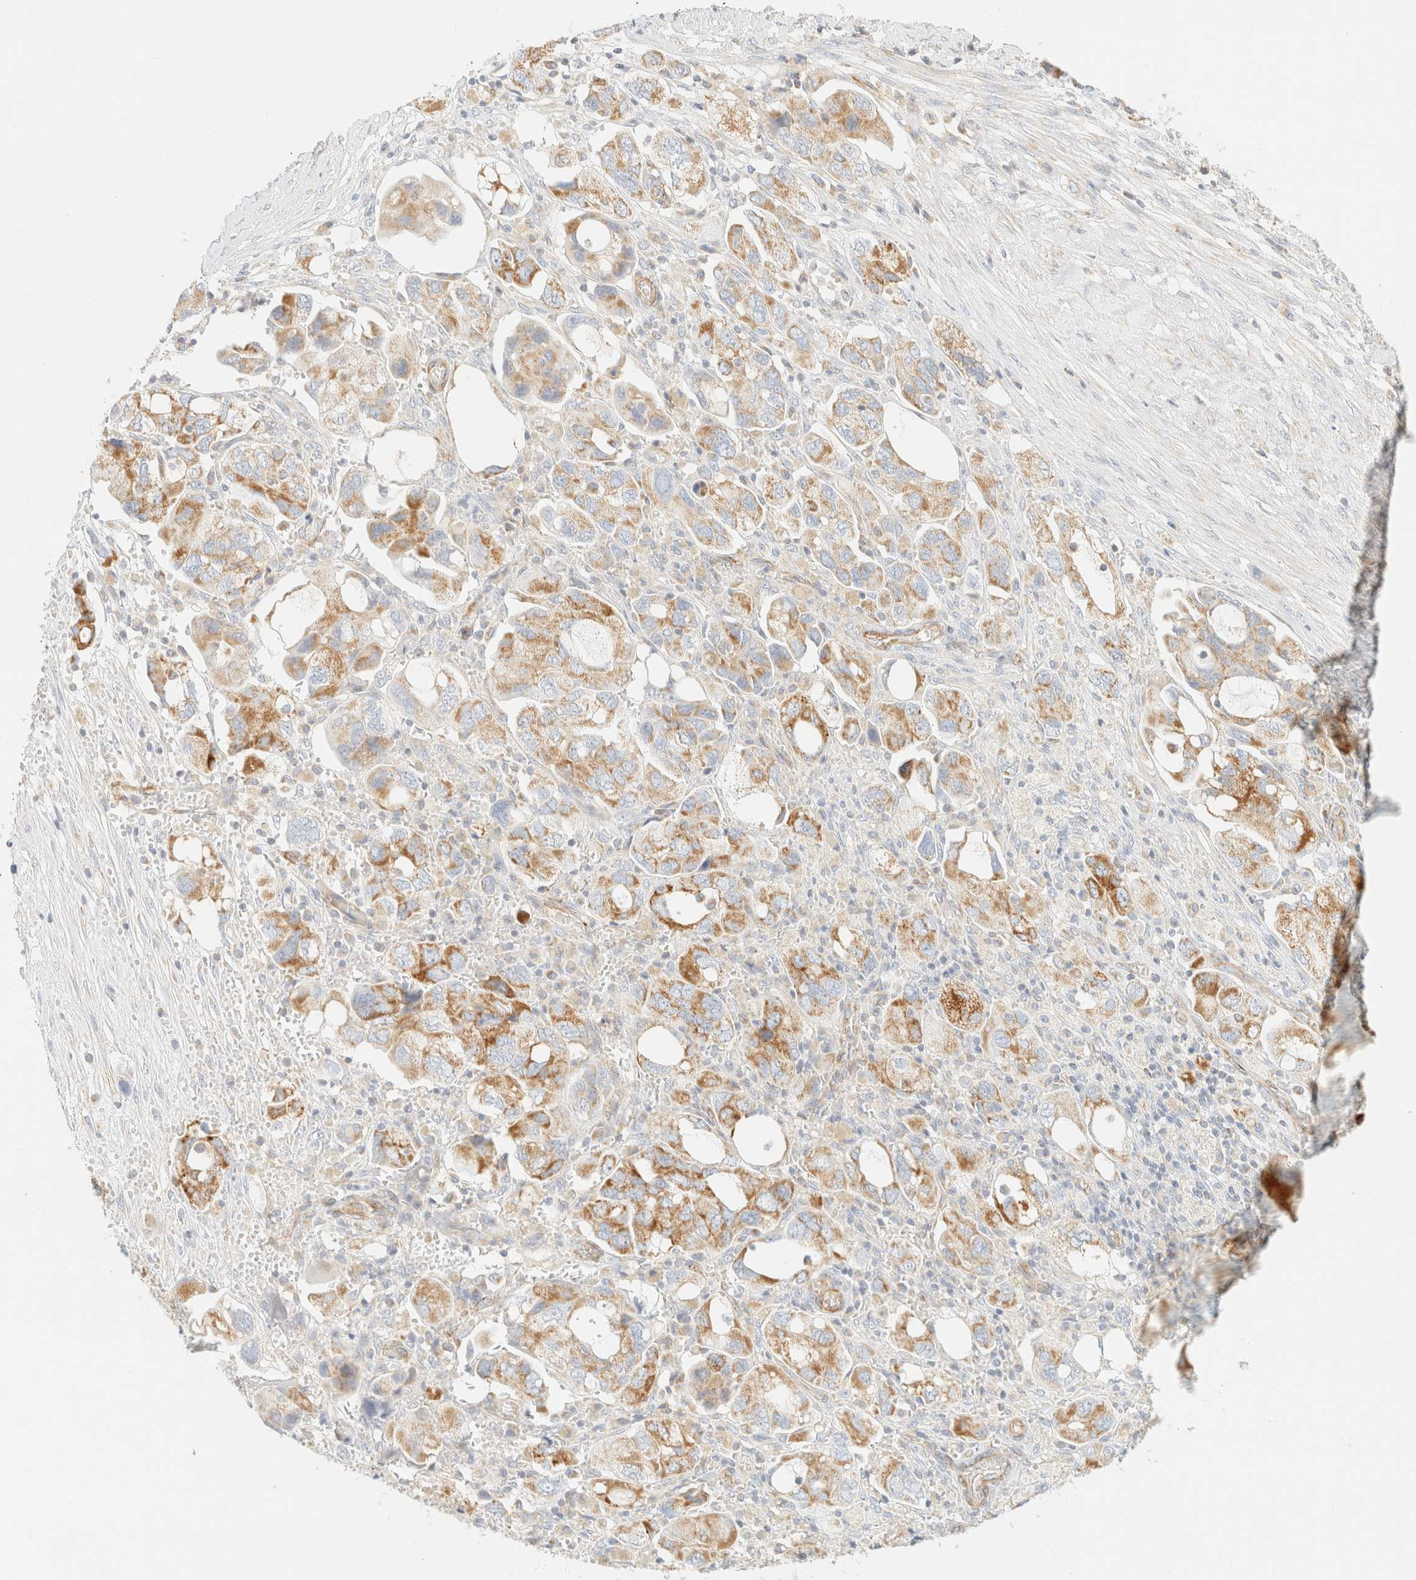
{"staining": {"intensity": "moderate", "quantity": ">75%", "location": "cytoplasmic/membranous"}, "tissue": "ovarian cancer", "cell_type": "Tumor cells", "image_type": "cancer", "snomed": [{"axis": "morphology", "description": "Carcinoma, NOS"}, {"axis": "morphology", "description": "Cystadenocarcinoma, serous, NOS"}, {"axis": "topography", "description": "Ovary"}], "caption": "Immunohistochemical staining of ovarian cancer demonstrates moderate cytoplasmic/membranous protein positivity in about >75% of tumor cells.", "gene": "MRM3", "patient": {"sex": "female", "age": 69}}